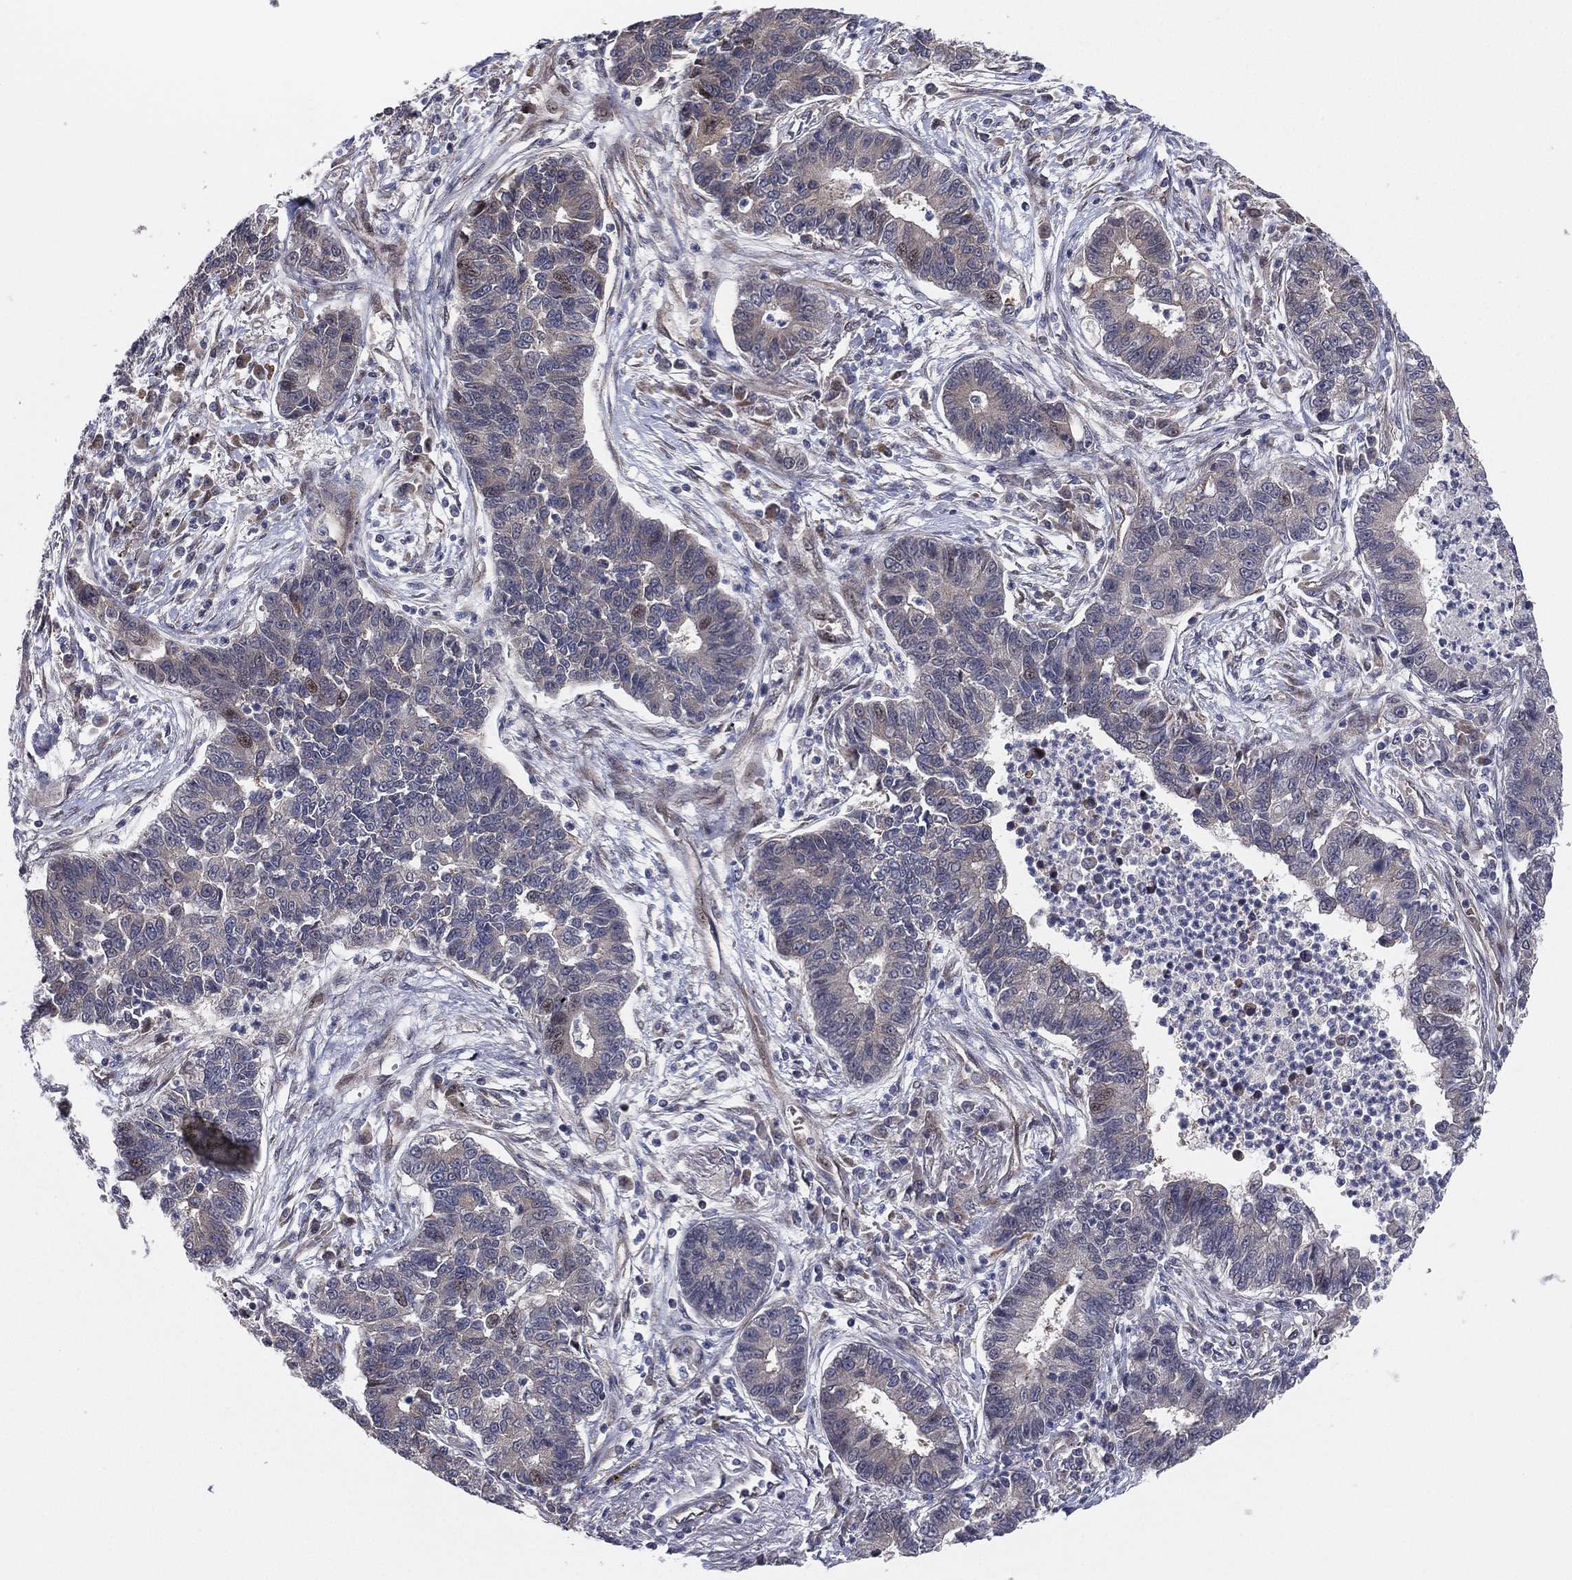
{"staining": {"intensity": "weak", "quantity": "<25%", "location": "cytoplasmic/membranous"}, "tissue": "lung cancer", "cell_type": "Tumor cells", "image_type": "cancer", "snomed": [{"axis": "morphology", "description": "Adenocarcinoma, NOS"}, {"axis": "topography", "description": "Lung"}], "caption": "Histopathology image shows no significant protein positivity in tumor cells of lung cancer. (Brightfield microscopy of DAB immunohistochemistry (IHC) at high magnification).", "gene": "UTP14A", "patient": {"sex": "female", "age": 57}}